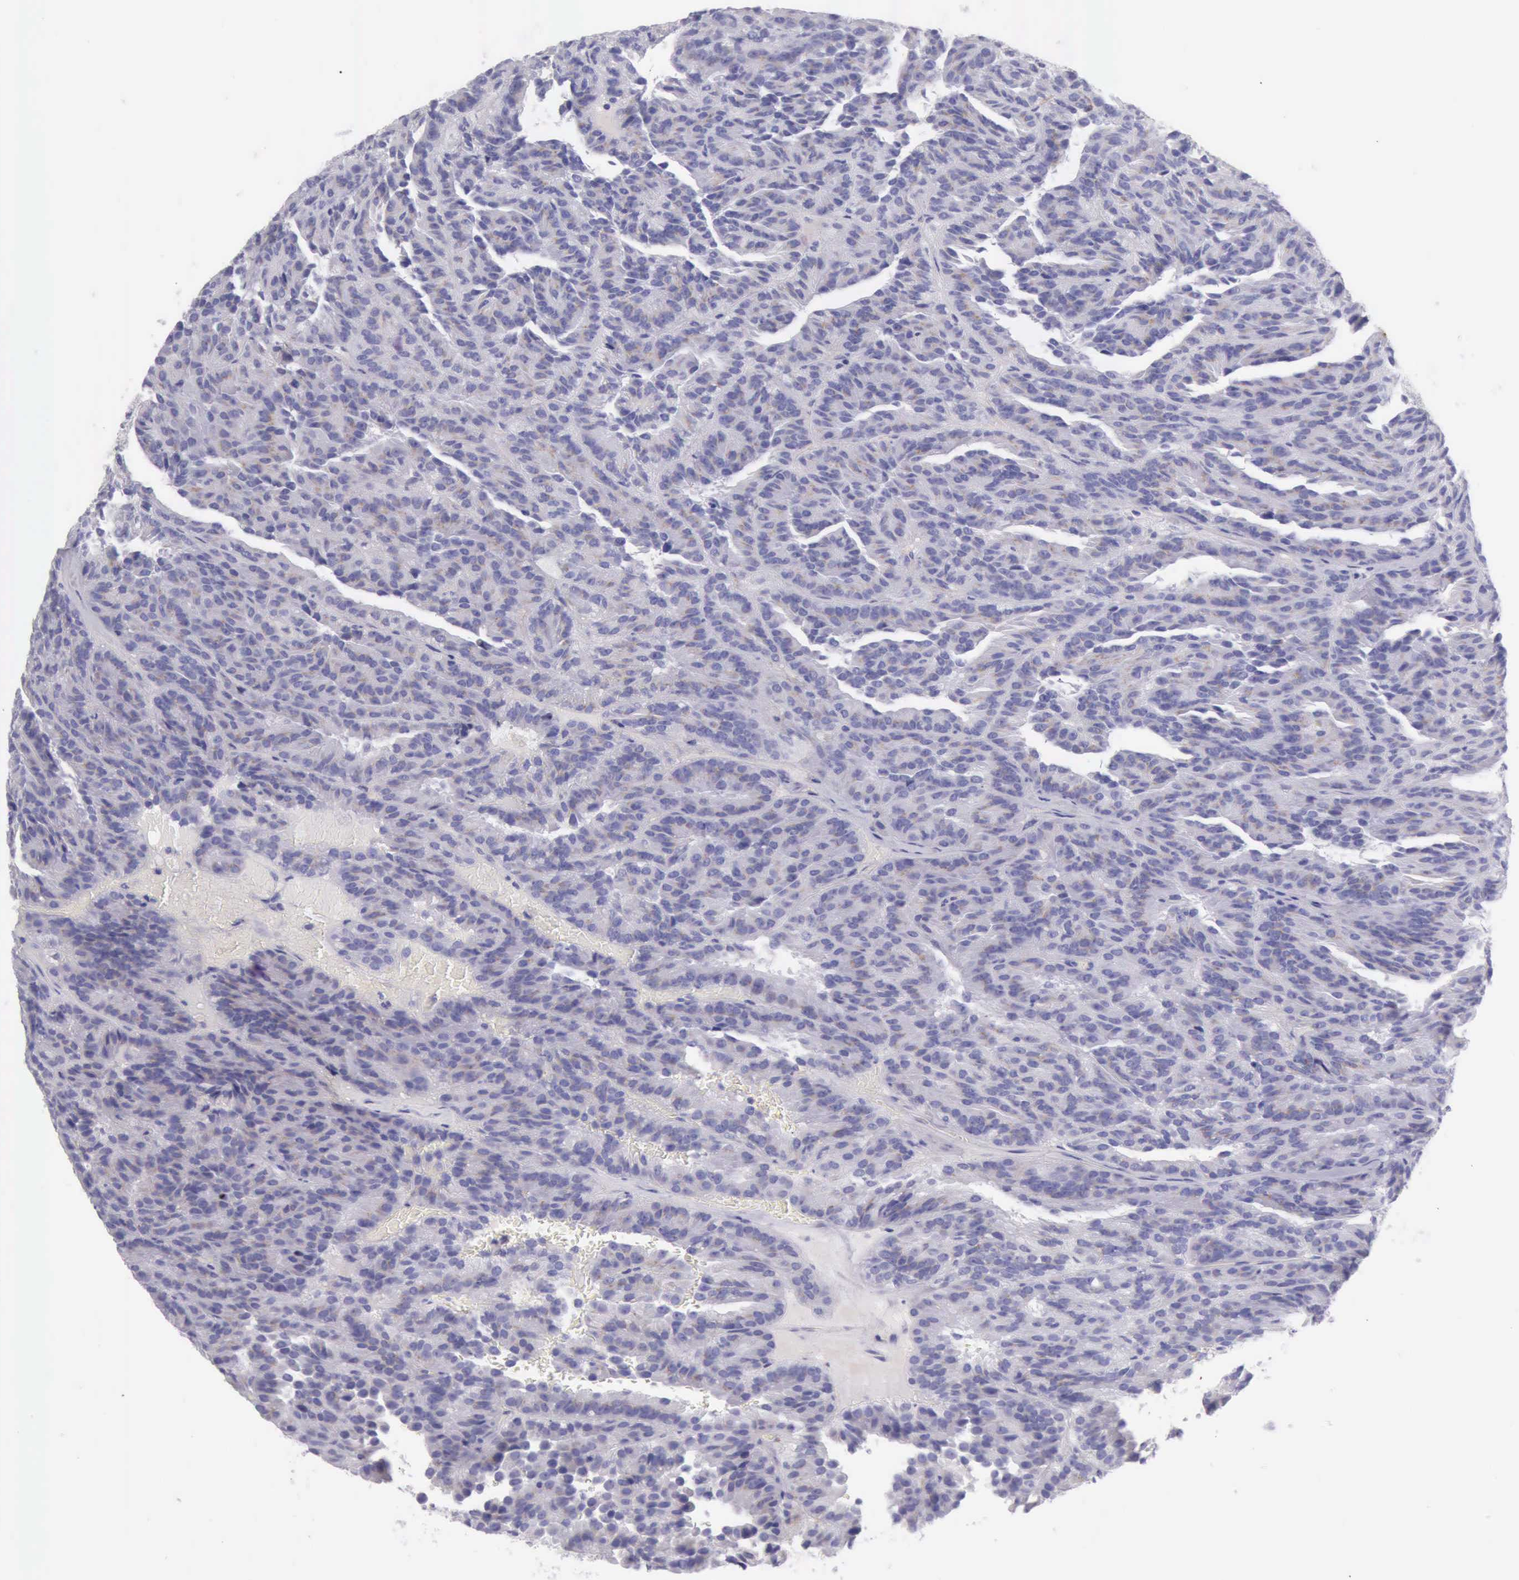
{"staining": {"intensity": "negative", "quantity": "none", "location": "none"}, "tissue": "renal cancer", "cell_type": "Tumor cells", "image_type": "cancer", "snomed": [{"axis": "morphology", "description": "Adenocarcinoma, NOS"}, {"axis": "topography", "description": "Kidney"}], "caption": "This is an IHC histopathology image of renal adenocarcinoma. There is no expression in tumor cells.", "gene": "AOC3", "patient": {"sex": "male", "age": 46}}